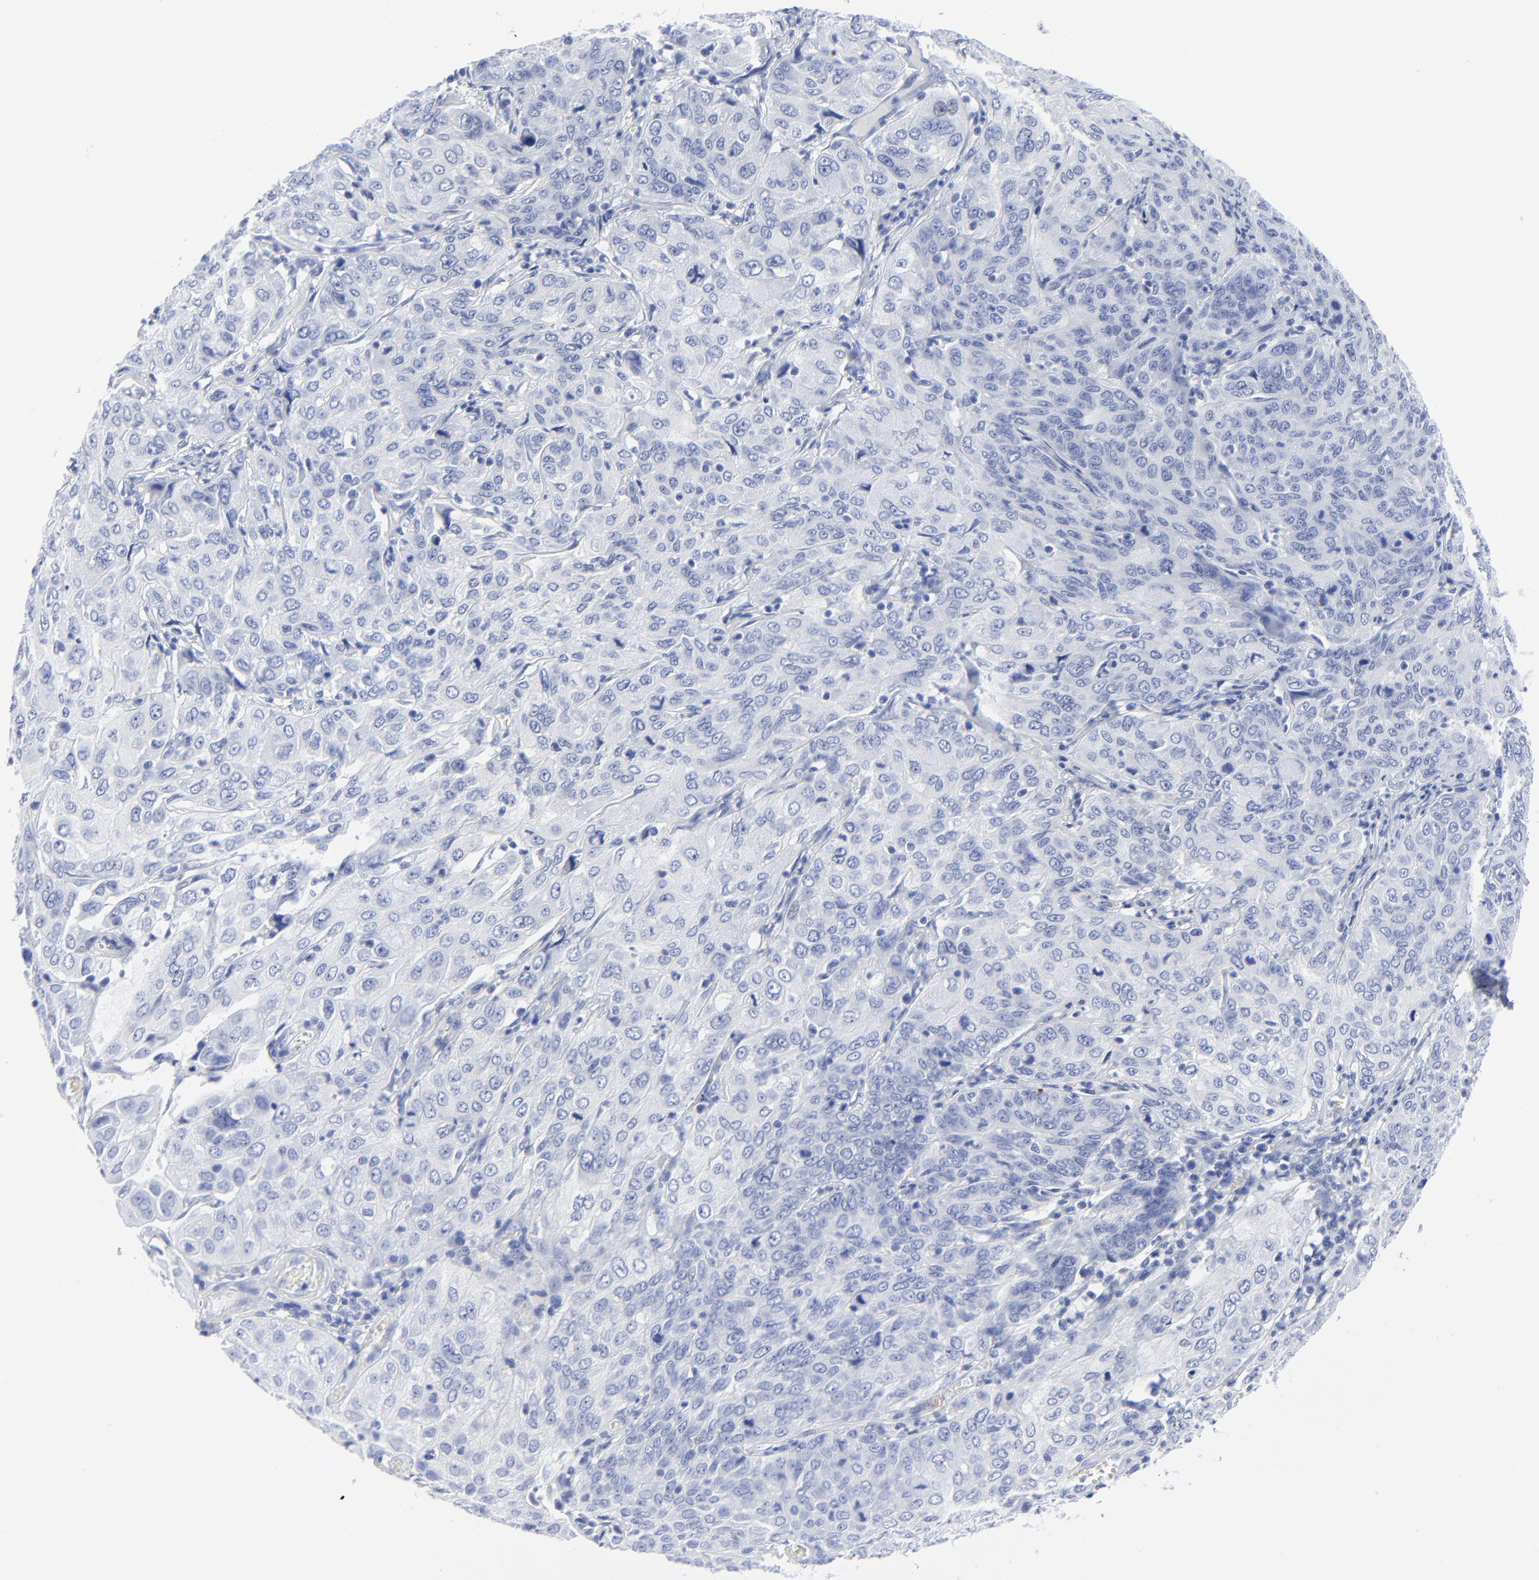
{"staining": {"intensity": "negative", "quantity": "none", "location": "none"}, "tissue": "cervical cancer", "cell_type": "Tumor cells", "image_type": "cancer", "snomed": [{"axis": "morphology", "description": "Squamous cell carcinoma, NOS"}, {"axis": "topography", "description": "Cervix"}], "caption": "Immunohistochemistry (IHC) photomicrograph of human cervical squamous cell carcinoma stained for a protein (brown), which demonstrates no positivity in tumor cells.", "gene": "PSD3", "patient": {"sex": "female", "age": 38}}